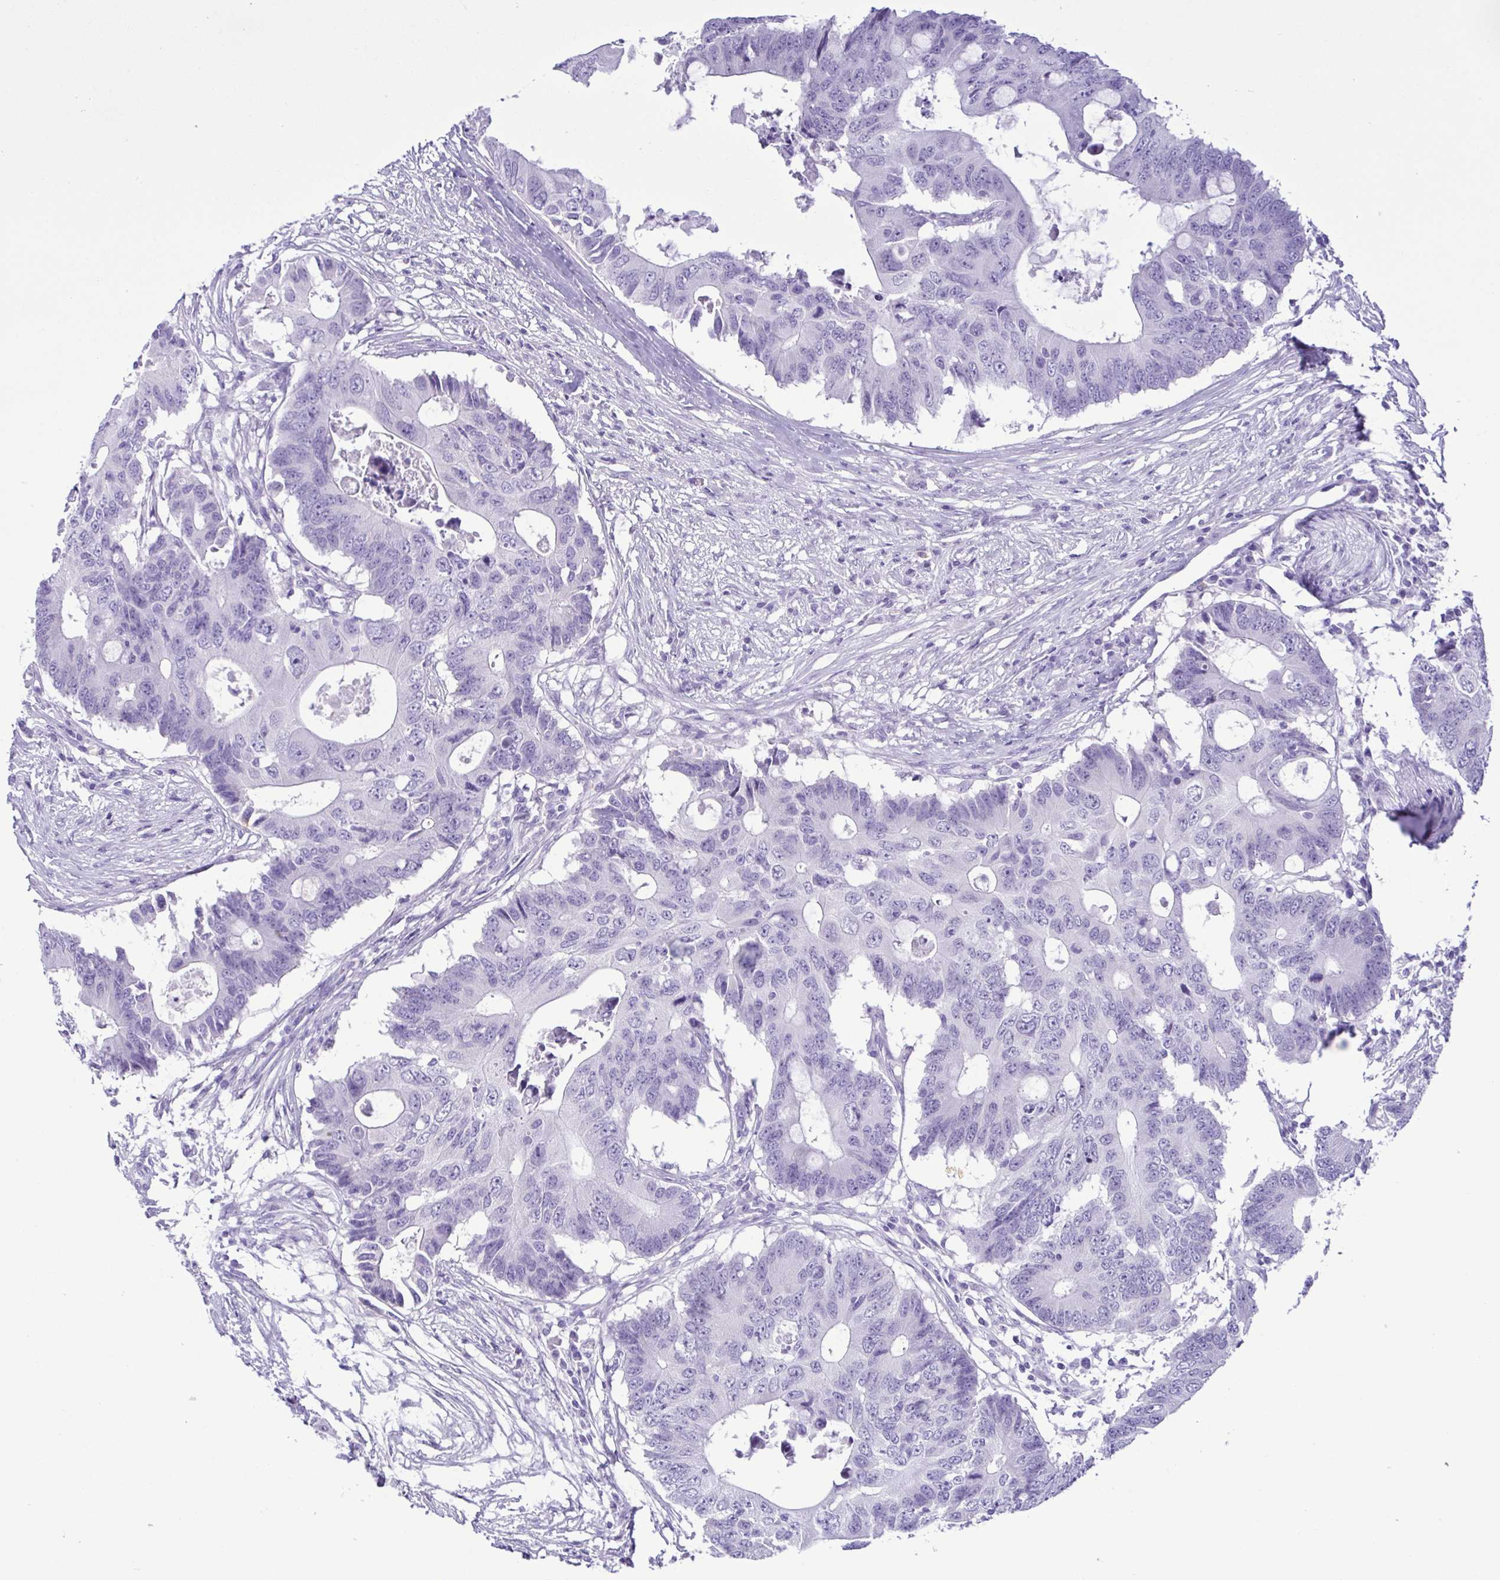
{"staining": {"intensity": "negative", "quantity": "none", "location": "none"}, "tissue": "colorectal cancer", "cell_type": "Tumor cells", "image_type": "cancer", "snomed": [{"axis": "morphology", "description": "Adenocarcinoma, NOS"}, {"axis": "topography", "description": "Colon"}], "caption": "An immunohistochemistry histopathology image of colorectal cancer is shown. There is no staining in tumor cells of colorectal cancer.", "gene": "SPATA16", "patient": {"sex": "male", "age": 71}}